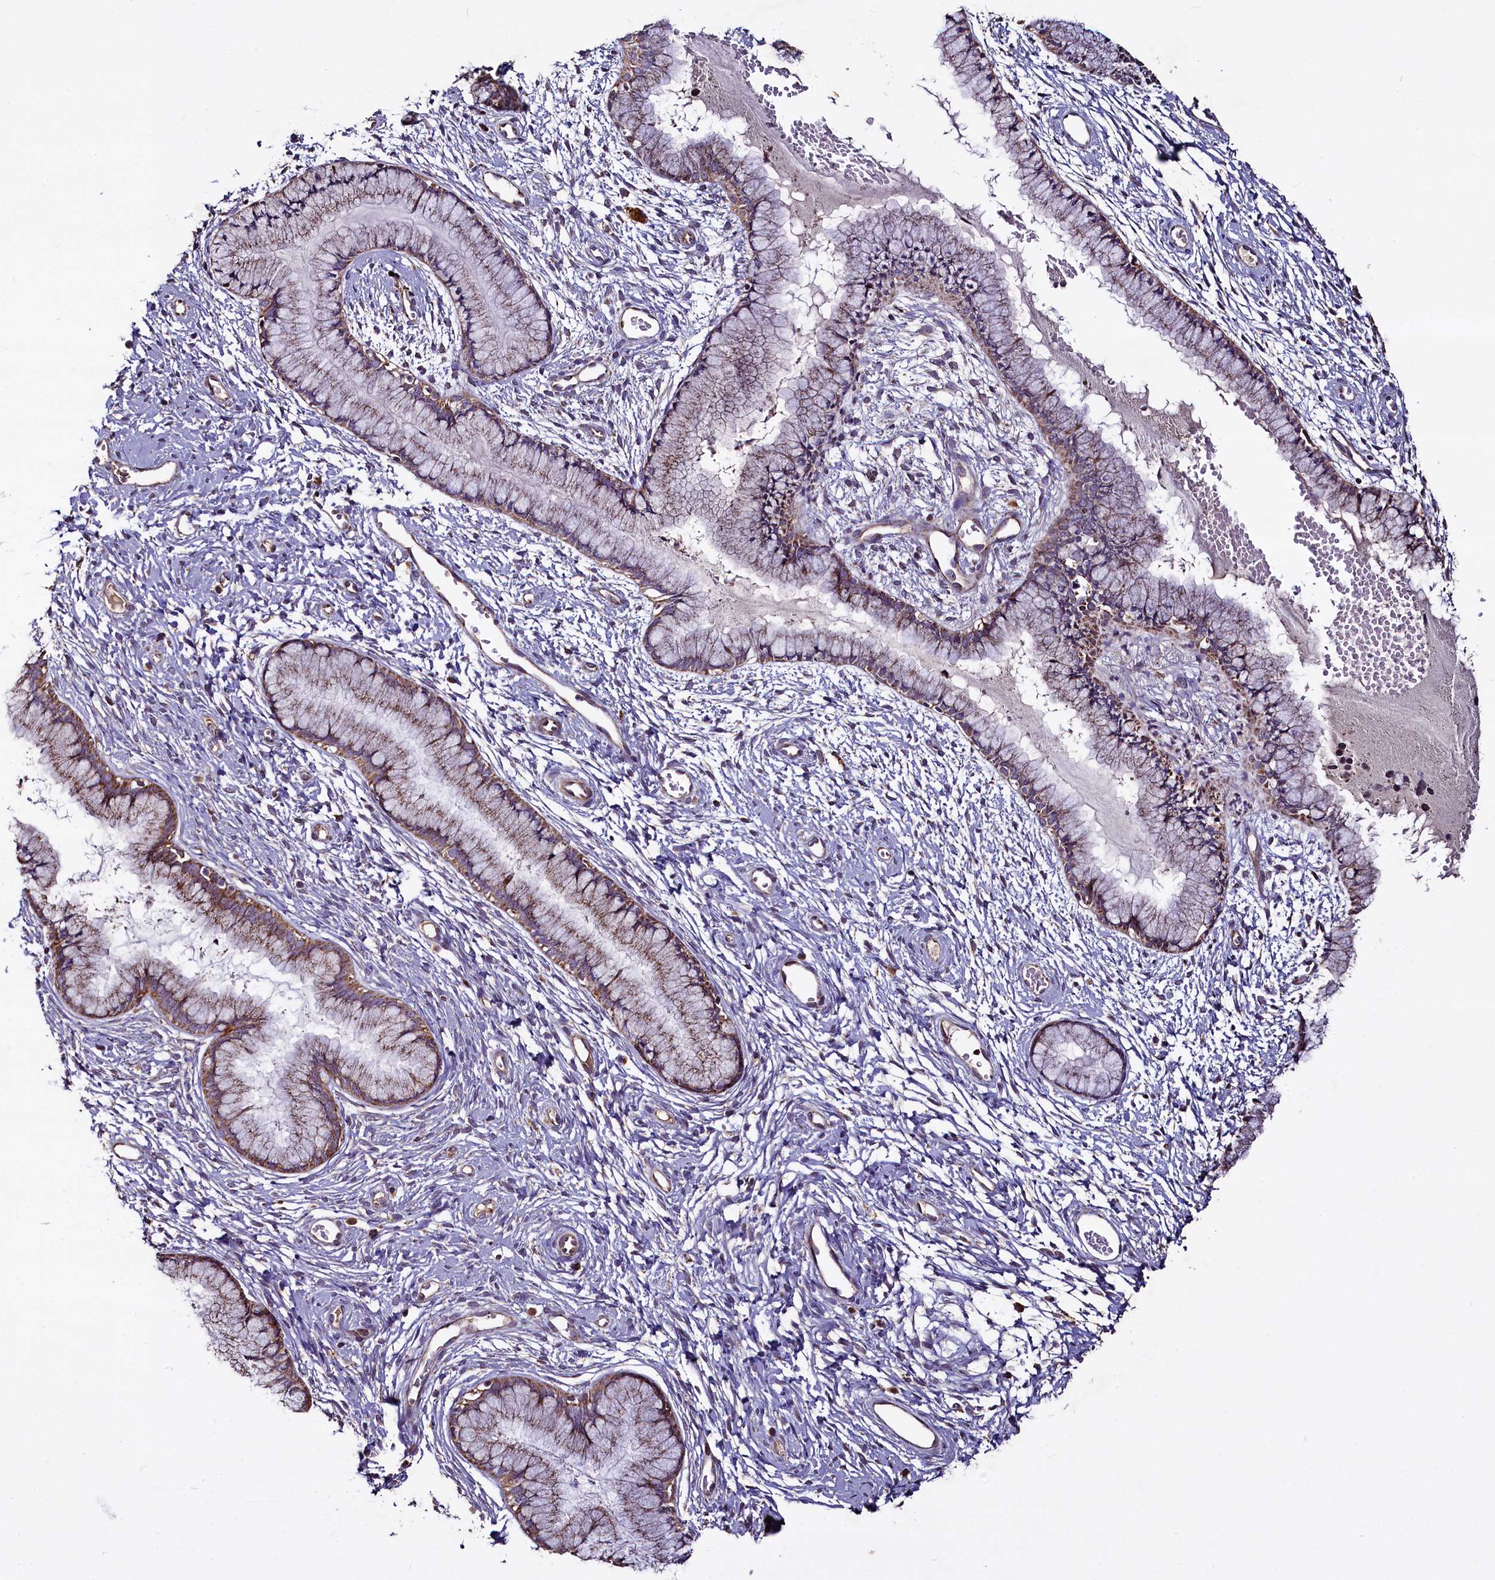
{"staining": {"intensity": "moderate", "quantity": "25%-75%", "location": "cytoplasmic/membranous"}, "tissue": "cervix", "cell_type": "Glandular cells", "image_type": "normal", "snomed": [{"axis": "morphology", "description": "Normal tissue, NOS"}, {"axis": "topography", "description": "Cervix"}], "caption": "Protein analysis of benign cervix shows moderate cytoplasmic/membranous positivity in approximately 25%-75% of glandular cells. (DAB IHC with brightfield microscopy, high magnification).", "gene": "COQ9", "patient": {"sex": "female", "age": 42}}